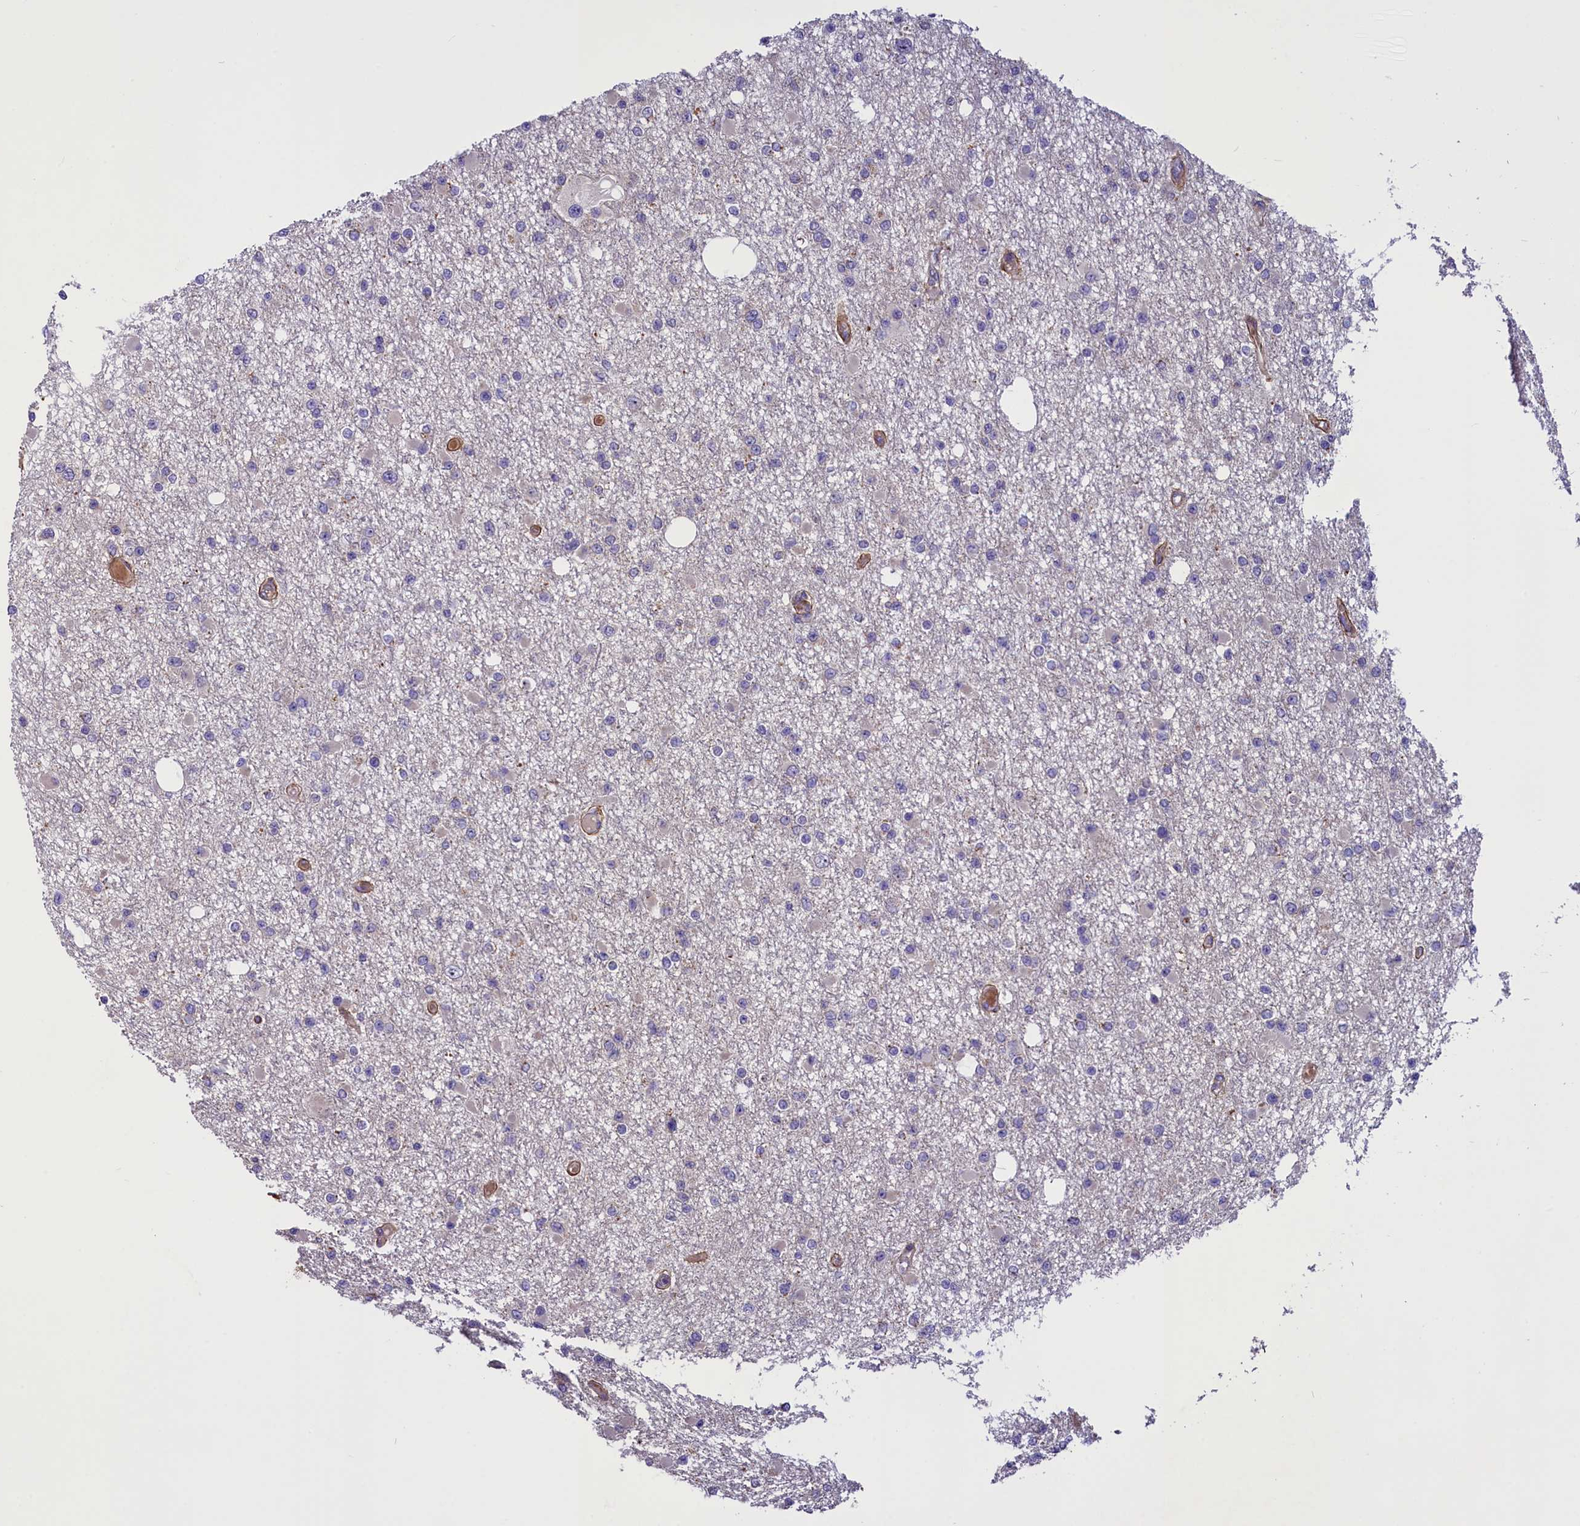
{"staining": {"intensity": "negative", "quantity": "none", "location": "none"}, "tissue": "glioma", "cell_type": "Tumor cells", "image_type": "cancer", "snomed": [{"axis": "morphology", "description": "Glioma, malignant, Low grade"}, {"axis": "topography", "description": "Brain"}], "caption": "There is no significant expression in tumor cells of glioma. (DAB immunohistochemistry, high magnification).", "gene": "FRY", "patient": {"sex": "female", "age": 22}}